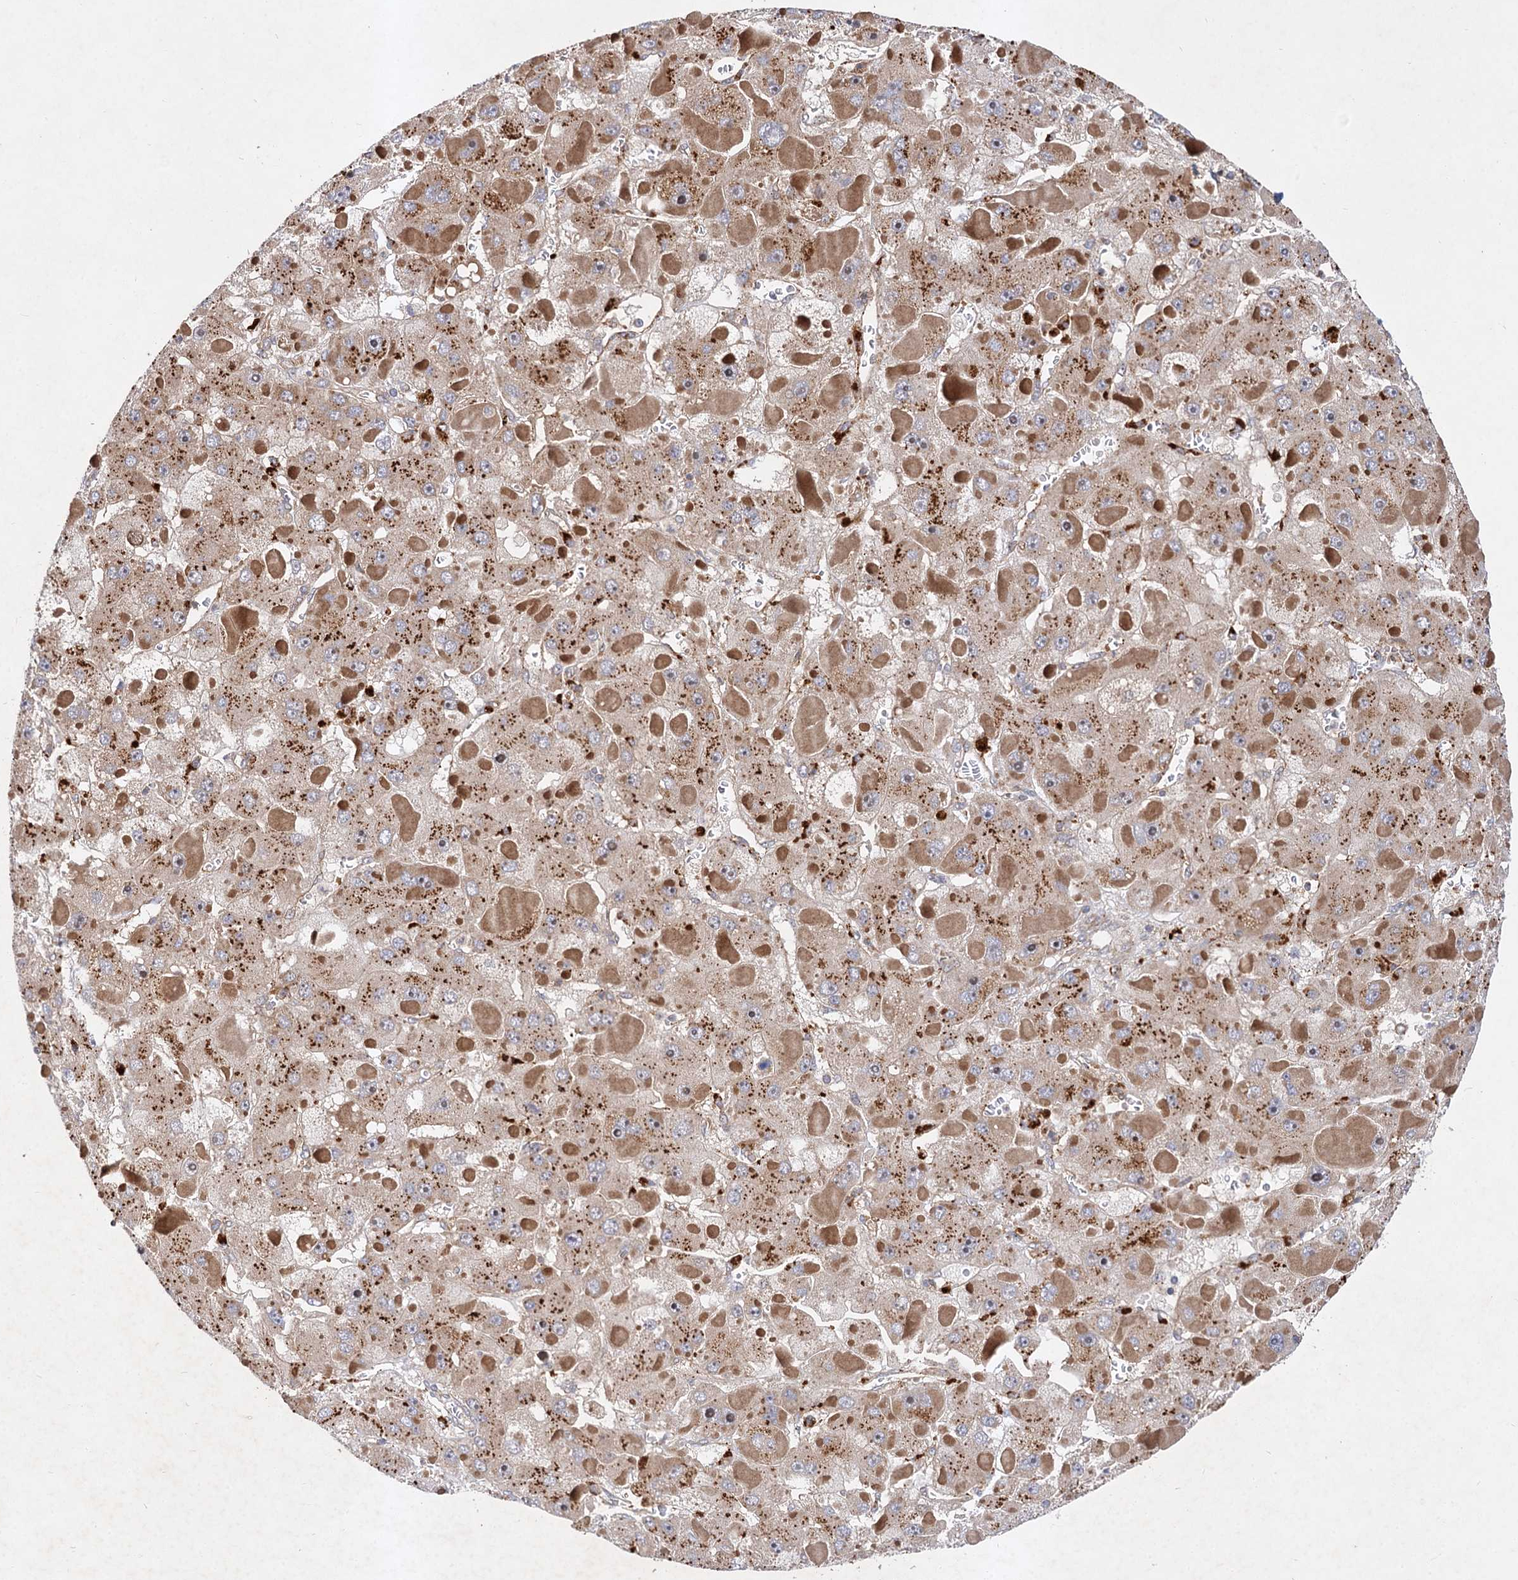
{"staining": {"intensity": "weak", "quantity": ">75%", "location": "cytoplasmic/membranous"}, "tissue": "liver cancer", "cell_type": "Tumor cells", "image_type": "cancer", "snomed": [{"axis": "morphology", "description": "Carcinoma, Hepatocellular, NOS"}, {"axis": "topography", "description": "Liver"}], "caption": "Tumor cells display low levels of weak cytoplasmic/membranous expression in about >75% of cells in liver hepatocellular carcinoma.", "gene": "PATL1", "patient": {"sex": "female", "age": 73}}